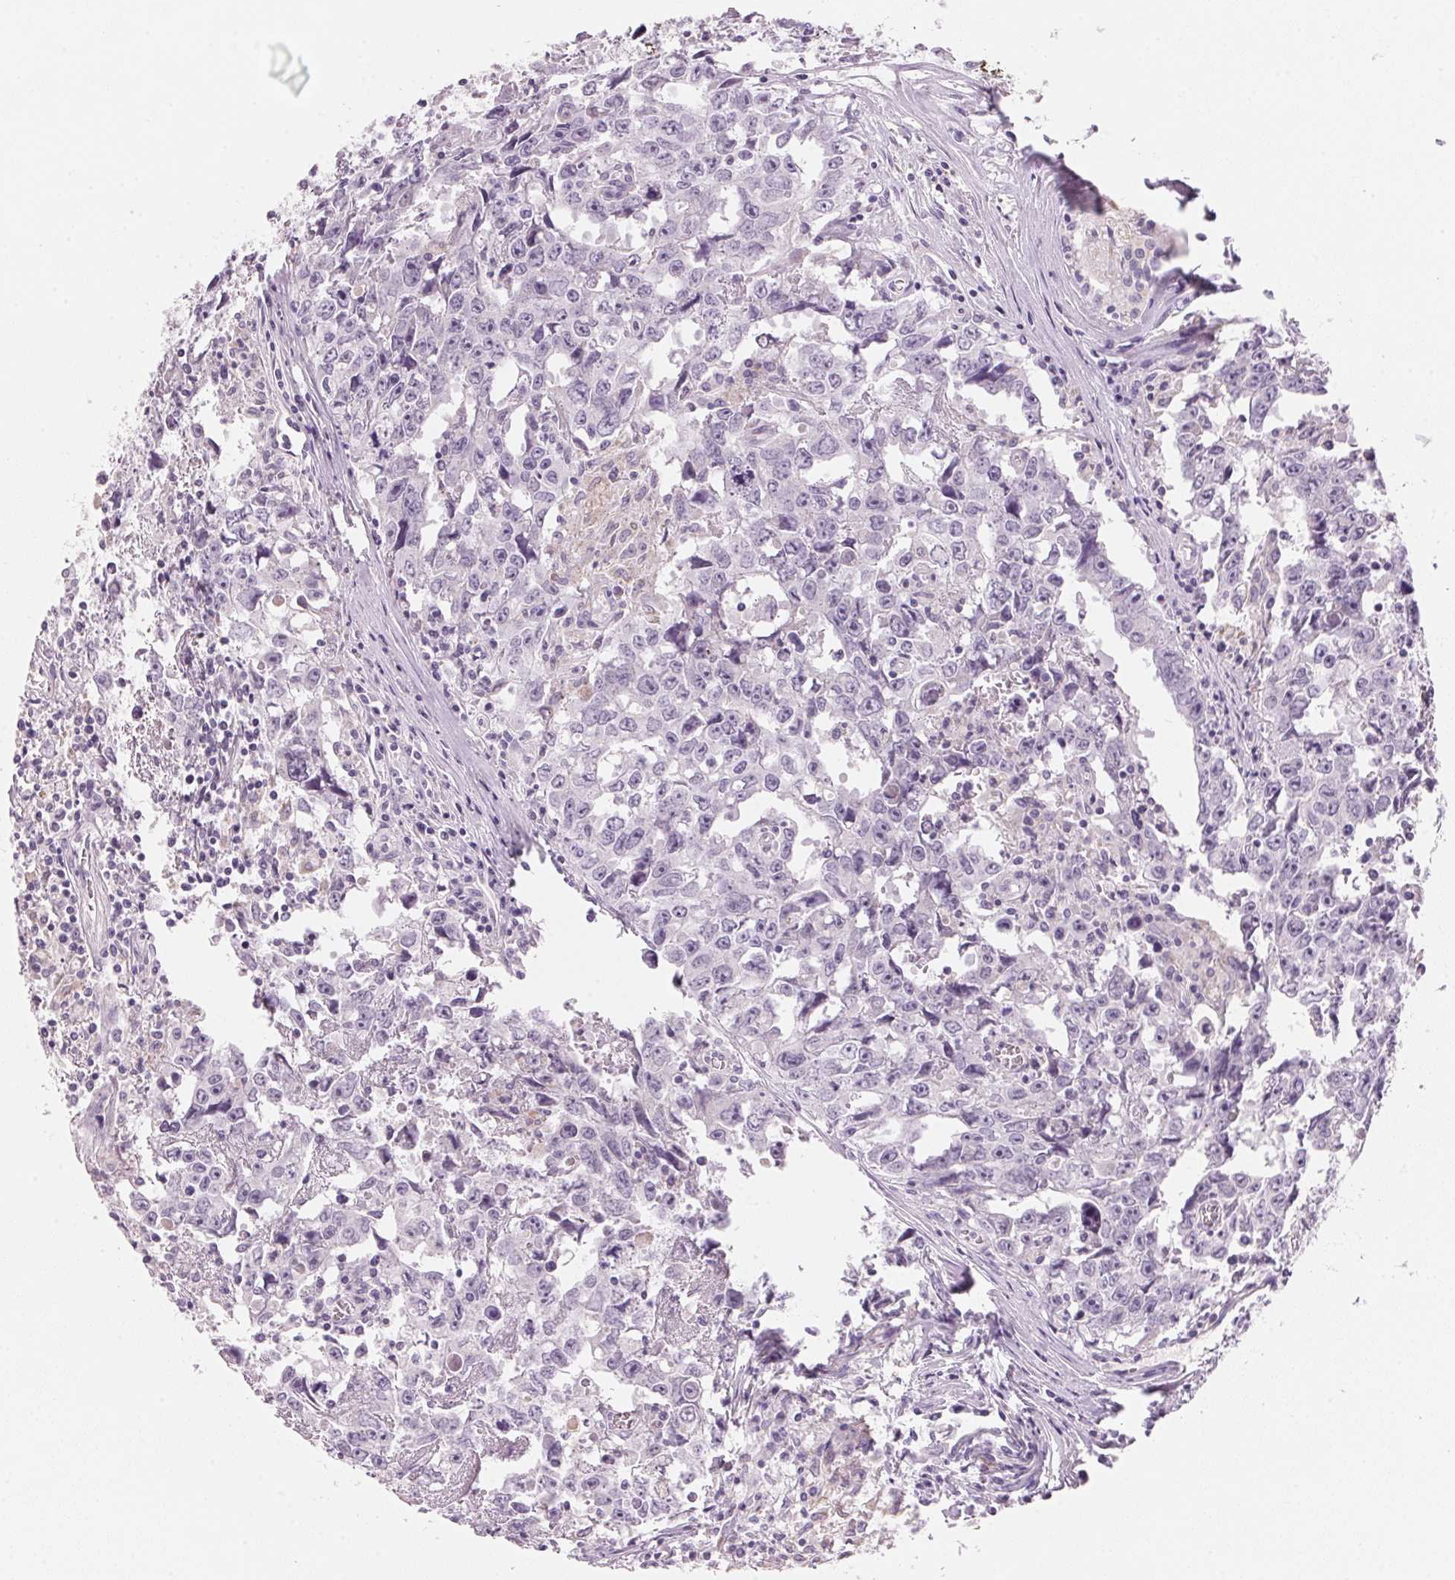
{"staining": {"intensity": "negative", "quantity": "none", "location": "none"}, "tissue": "testis cancer", "cell_type": "Tumor cells", "image_type": "cancer", "snomed": [{"axis": "morphology", "description": "Carcinoma, Embryonal, NOS"}, {"axis": "topography", "description": "Testis"}], "caption": "Immunohistochemistry (IHC) histopathology image of human testis cancer stained for a protein (brown), which displays no staining in tumor cells. The staining was performed using DAB (3,3'-diaminobenzidine) to visualize the protein expression in brown, while the nuclei were stained in blue with hematoxylin (Magnification: 20x).", "gene": "CYP11B1", "patient": {"sex": "male", "age": 22}}